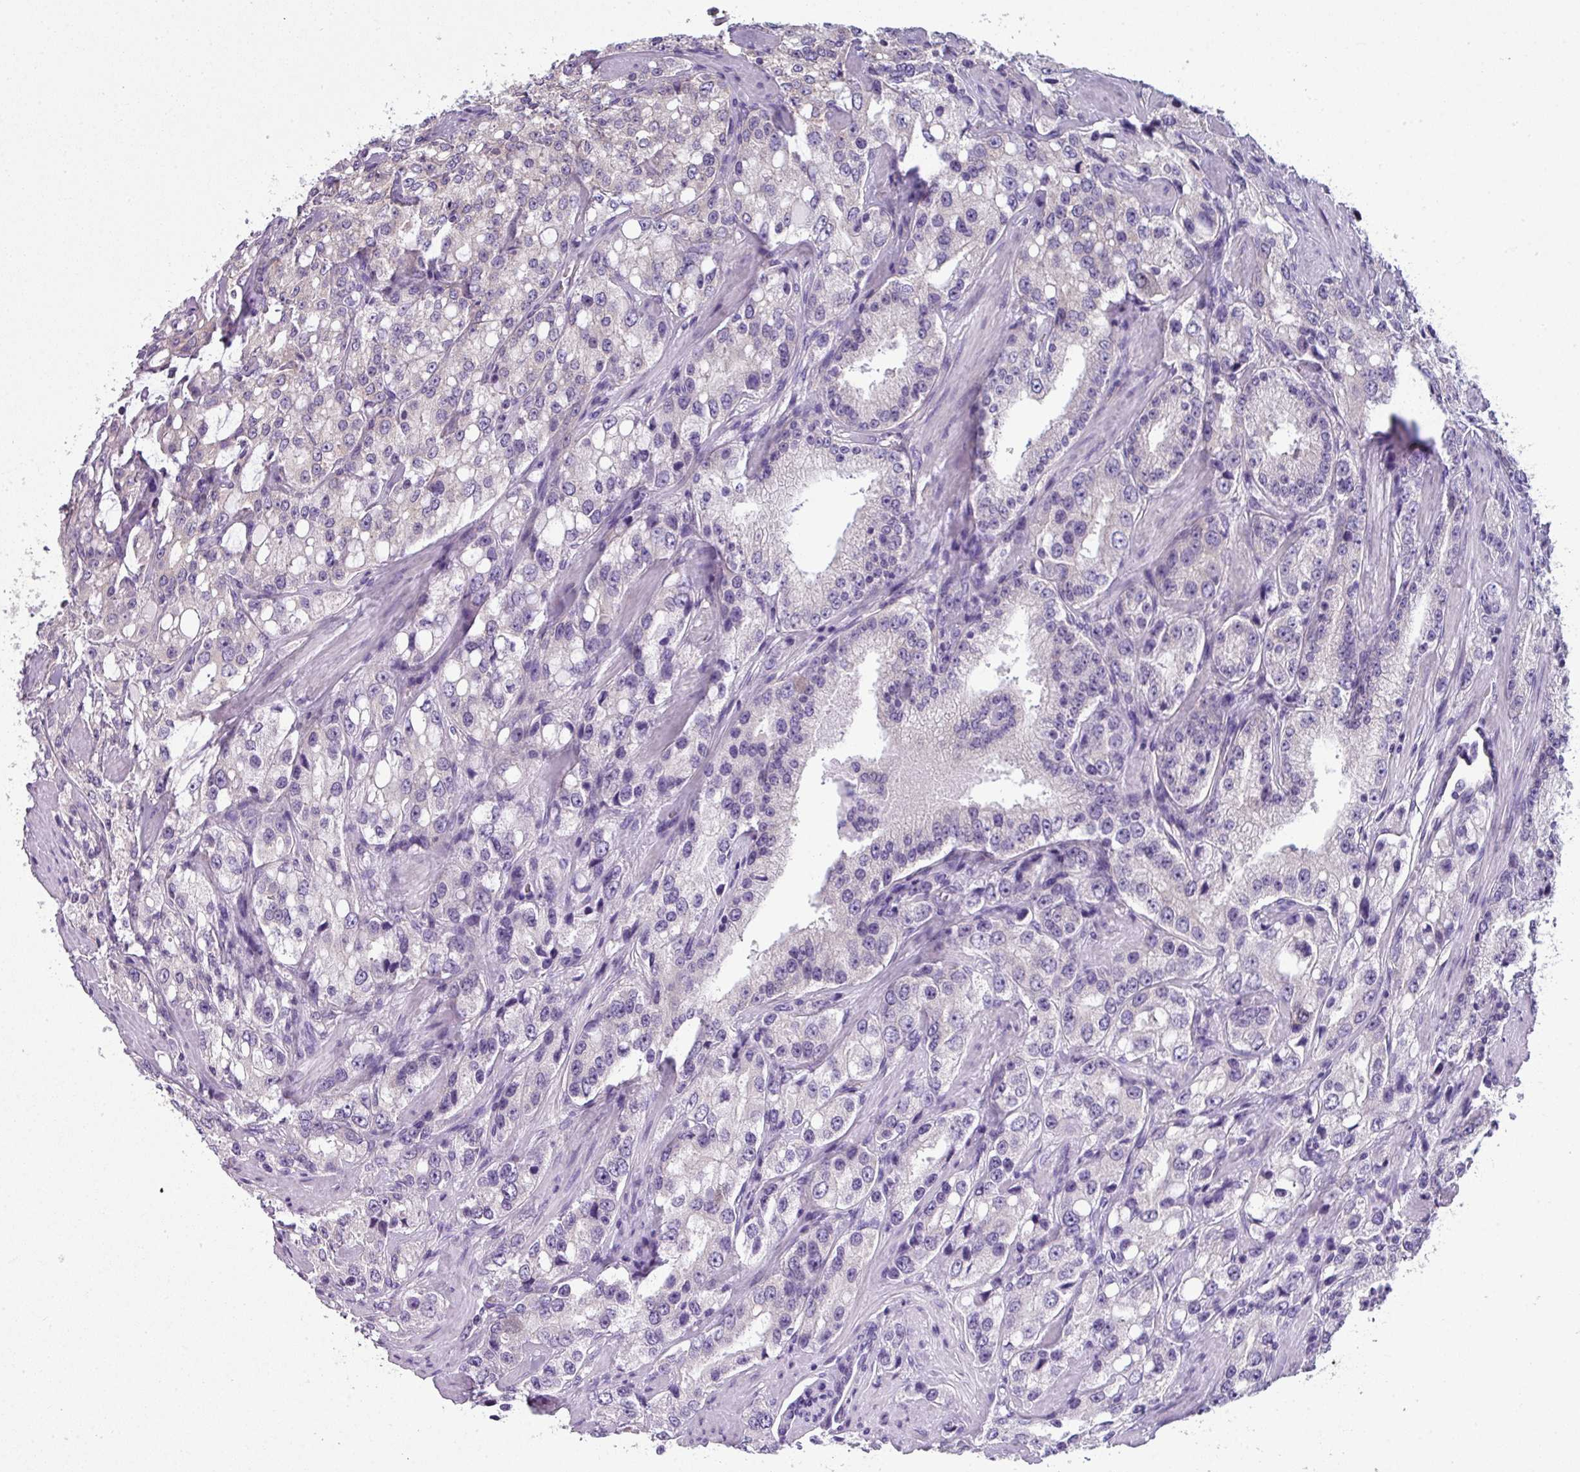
{"staining": {"intensity": "negative", "quantity": "none", "location": "none"}, "tissue": "prostate cancer", "cell_type": "Tumor cells", "image_type": "cancer", "snomed": [{"axis": "morphology", "description": "Adenocarcinoma, High grade"}, {"axis": "topography", "description": "Prostate"}], "caption": "Tumor cells are negative for brown protein staining in prostate high-grade adenocarcinoma. (DAB (3,3'-diaminobenzidine) immunohistochemistry (IHC) with hematoxylin counter stain).", "gene": "PALS2", "patient": {"sex": "male", "age": 66}}